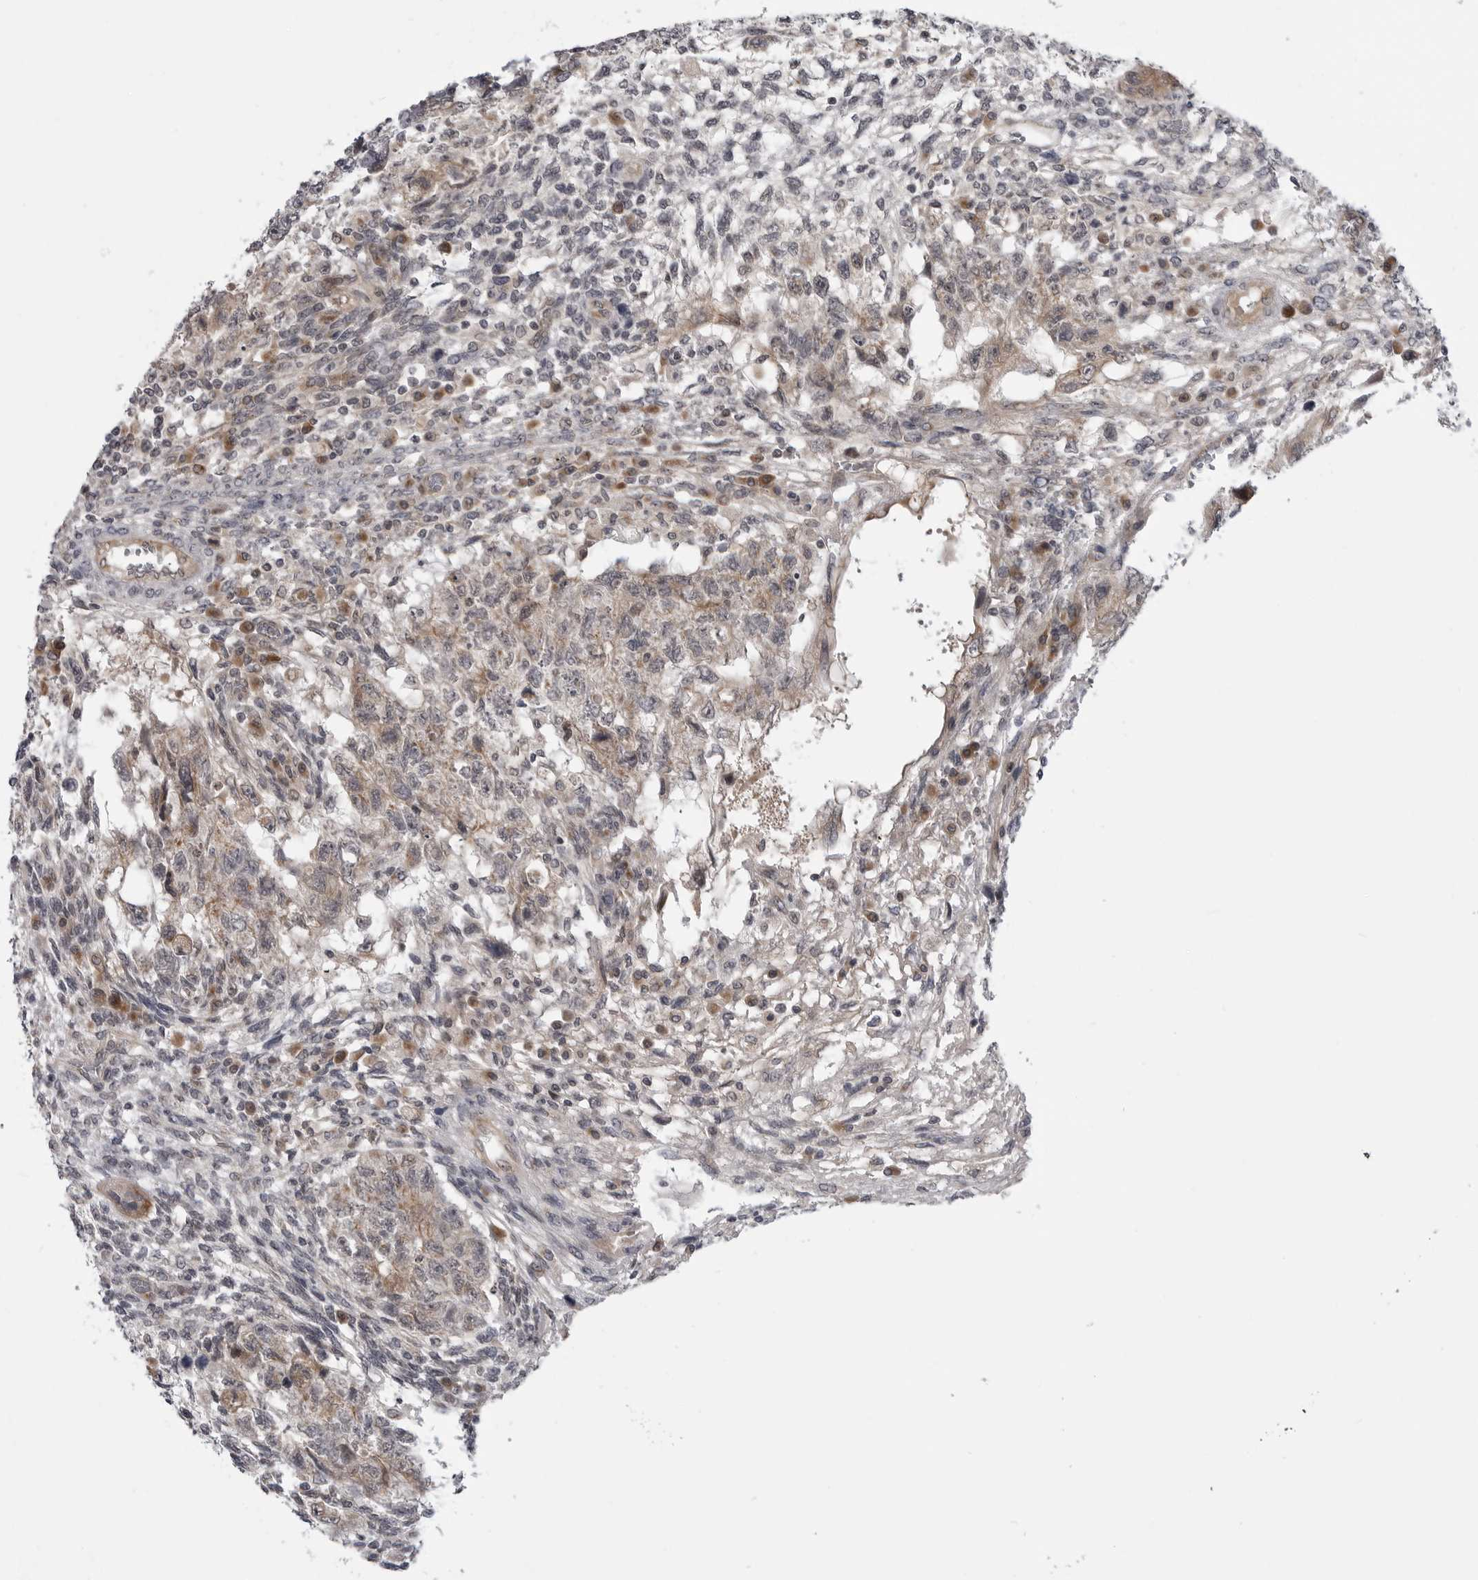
{"staining": {"intensity": "moderate", "quantity": ">75%", "location": "cytoplasmic/membranous"}, "tissue": "testis cancer", "cell_type": "Tumor cells", "image_type": "cancer", "snomed": [{"axis": "morphology", "description": "Normal tissue, NOS"}, {"axis": "morphology", "description": "Carcinoma, Embryonal, NOS"}, {"axis": "topography", "description": "Testis"}], "caption": "An image of testis cancer (embryonal carcinoma) stained for a protein reveals moderate cytoplasmic/membranous brown staining in tumor cells.", "gene": "LRRC45", "patient": {"sex": "male", "age": 36}}